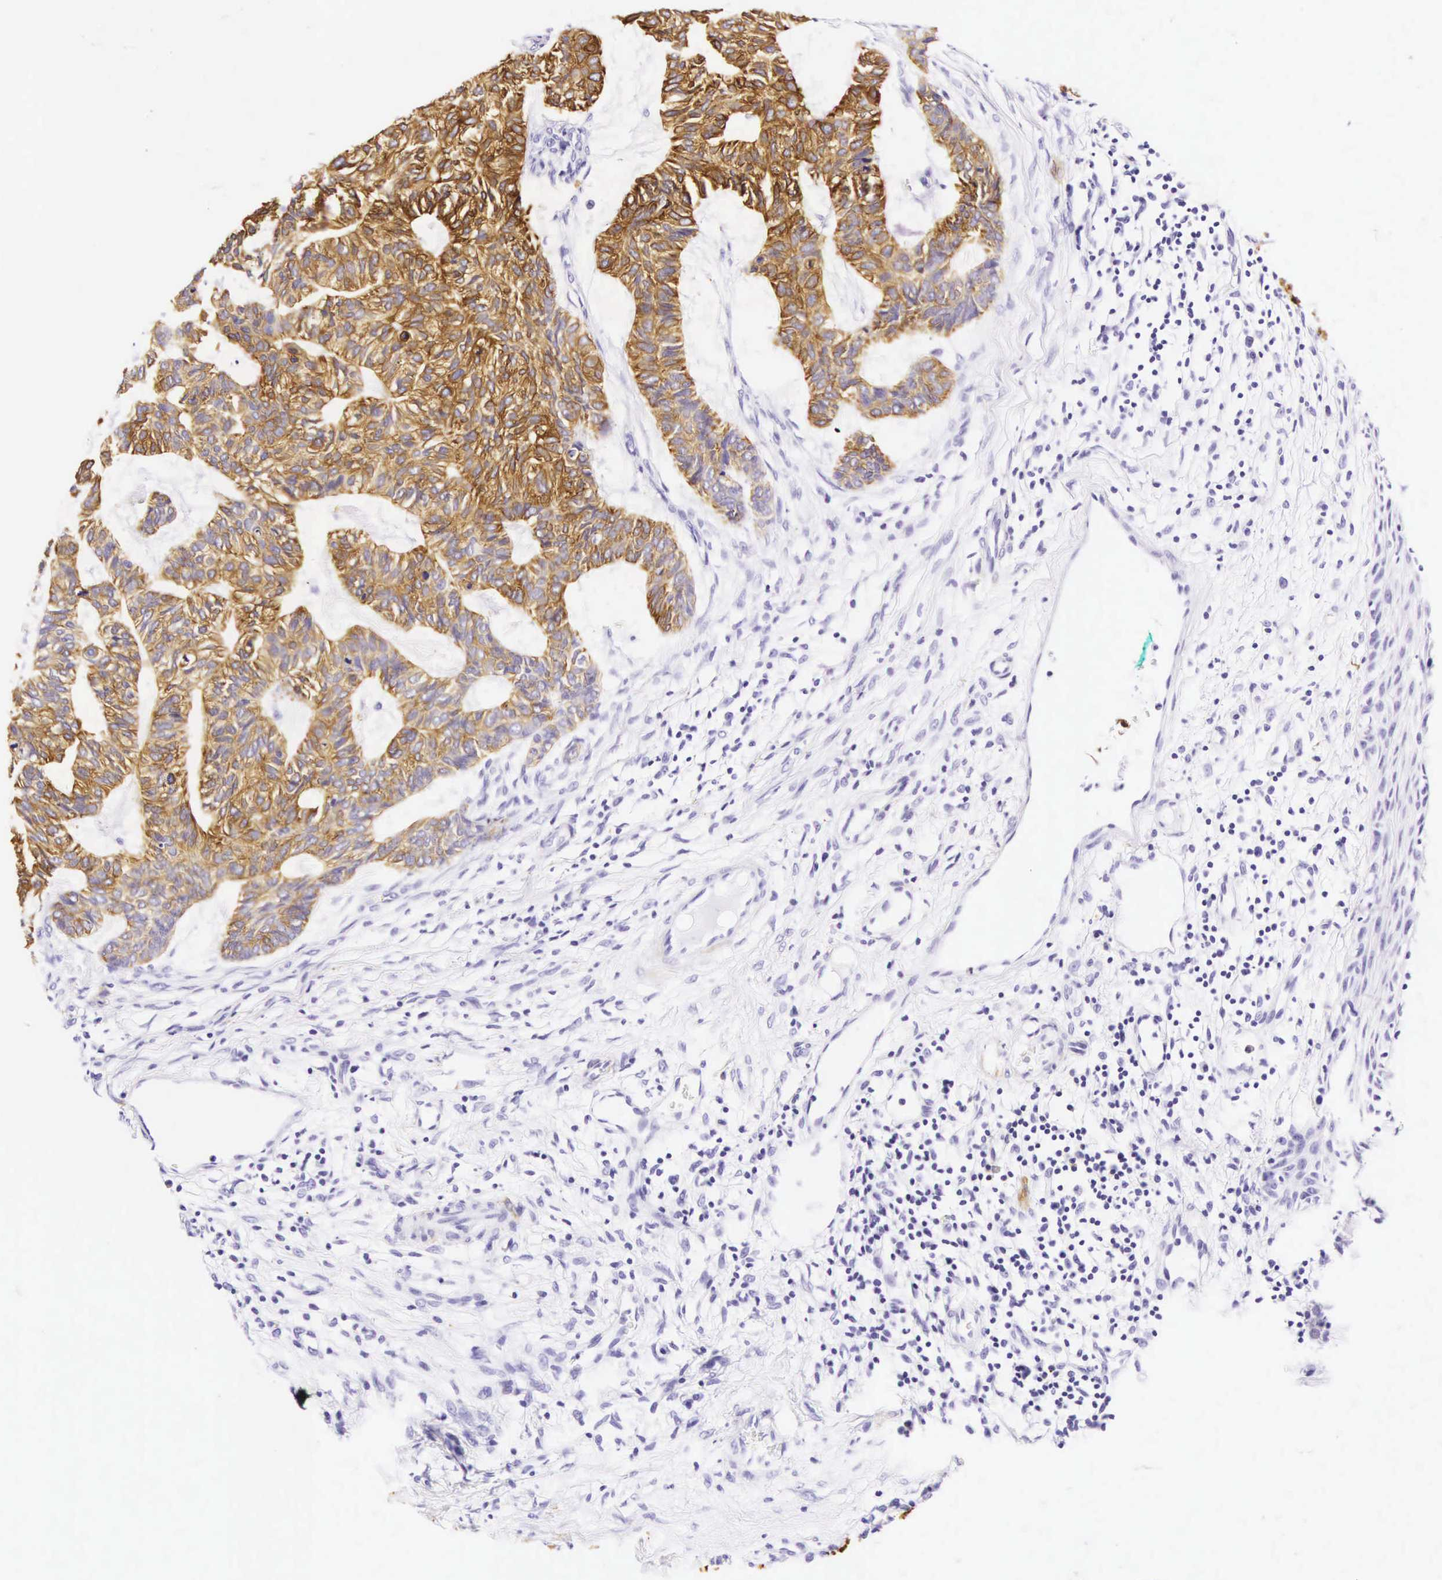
{"staining": {"intensity": "strong", "quantity": ">75%", "location": "cytoplasmic/membranous"}, "tissue": "skin cancer", "cell_type": "Tumor cells", "image_type": "cancer", "snomed": [{"axis": "morphology", "description": "Basal cell carcinoma"}, {"axis": "topography", "description": "Skin"}], "caption": "A brown stain shows strong cytoplasmic/membranous positivity of a protein in skin cancer tumor cells. The protein of interest is shown in brown color, while the nuclei are stained blue.", "gene": "KRT18", "patient": {"sex": "male", "age": 75}}